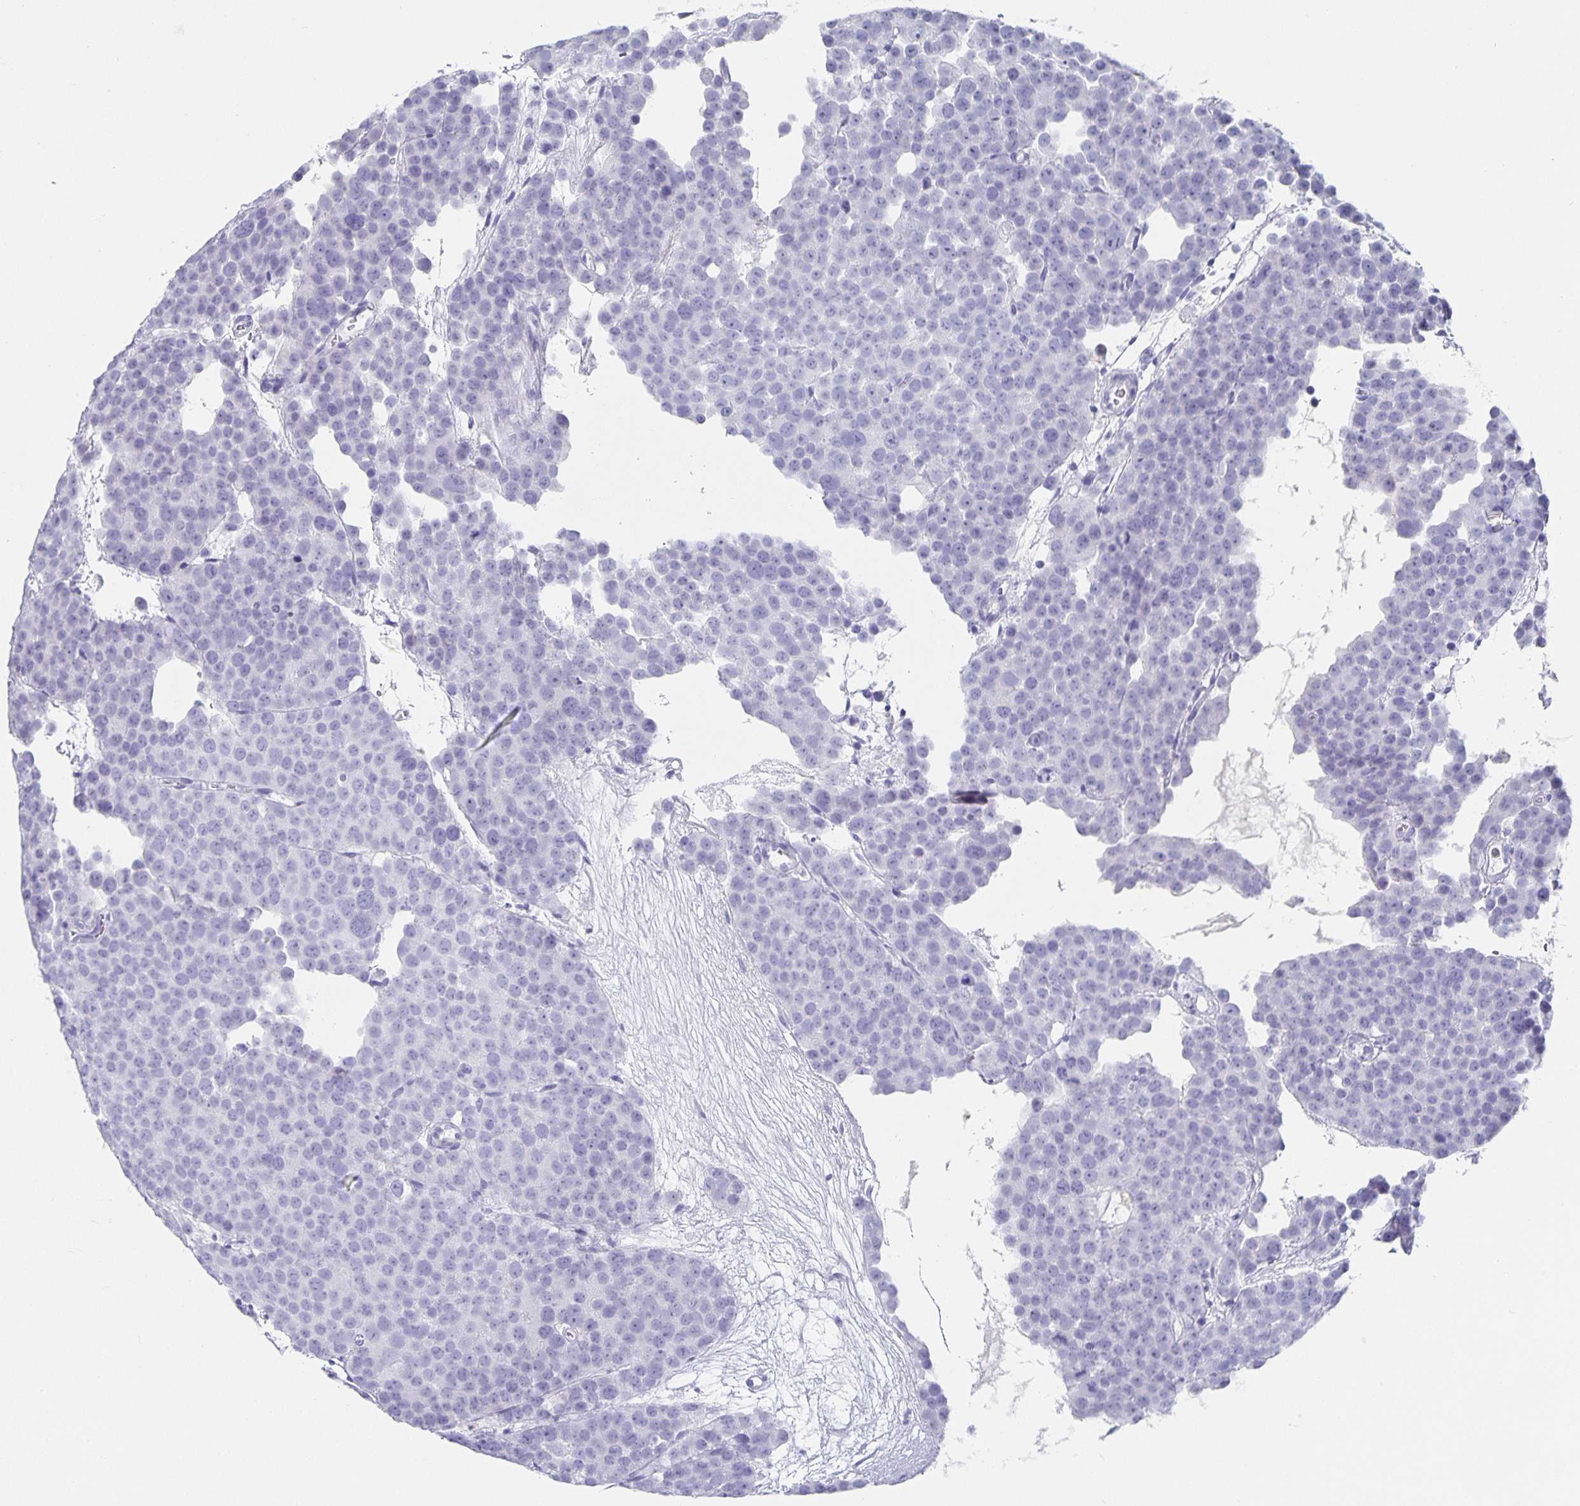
{"staining": {"intensity": "negative", "quantity": "none", "location": "none"}, "tissue": "testis cancer", "cell_type": "Tumor cells", "image_type": "cancer", "snomed": [{"axis": "morphology", "description": "Seminoma, NOS"}, {"axis": "topography", "description": "Testis"}], "caption": "DAB (3,3'-diaminobenzidine) immunohistochemical staining of human testis cancer (seminoma) exhibits no significant positivity in tumor cells.", "gene": "CHGA", "patient": {"sex": "male", "age": 71}}